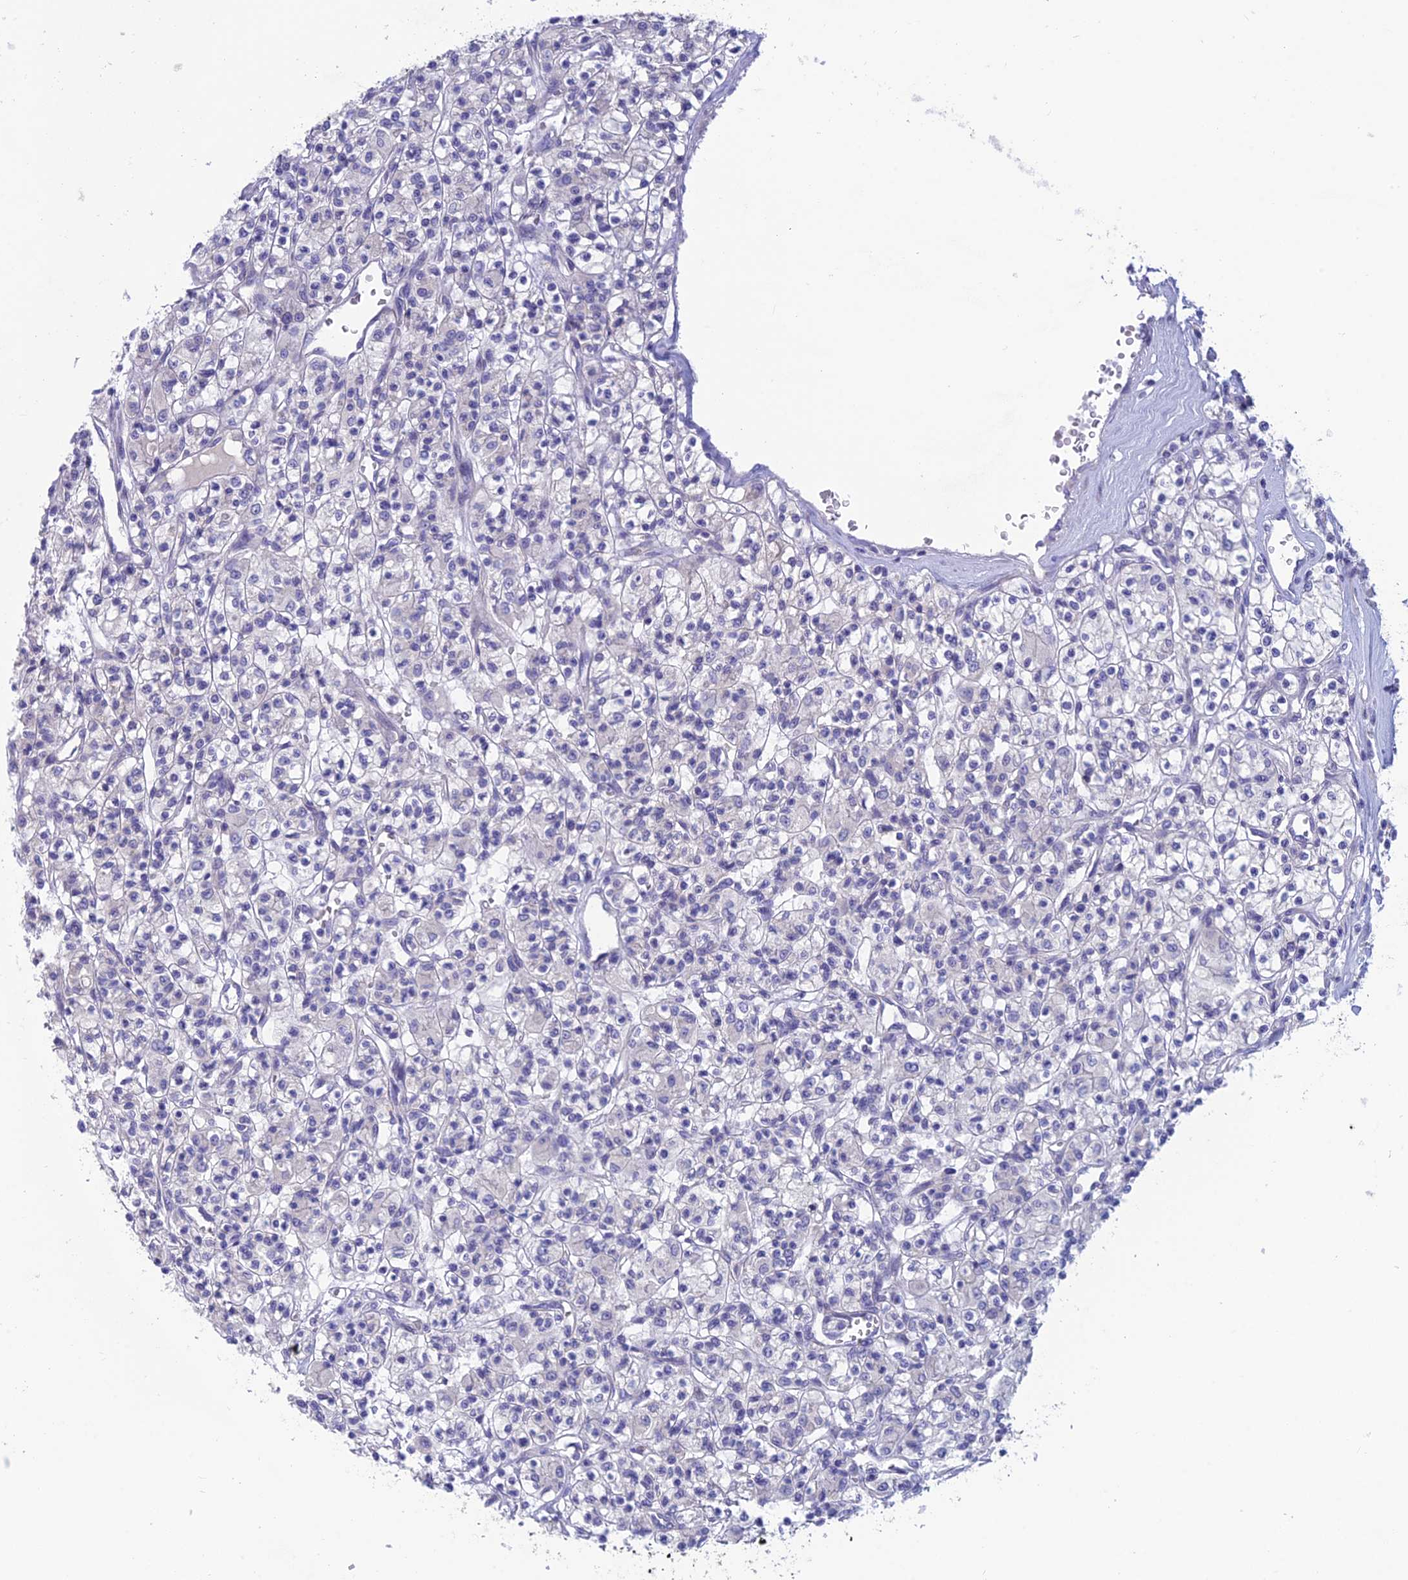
{"staining": {"intensity": "negative", "quantity": "none", "location": "none"}, "tissue": "renal cancer", "cell_type": "Tumor cells", "image_type": "cancer", "snomed": [{"axis": "morphology", "description": "Adenocarcinoma, NOS"}, {"axis": "topography", "description": "Kidney"}], "caption": "The immunohistochemistry (IHC) photomicrograph has no significant staining in tumor cells of renal cancer tissue. (Immunohistochemistry, brightfield microscopy, high magnification).", "gene": "XPO7", "patient": {"sex": "female", "age": 59}}